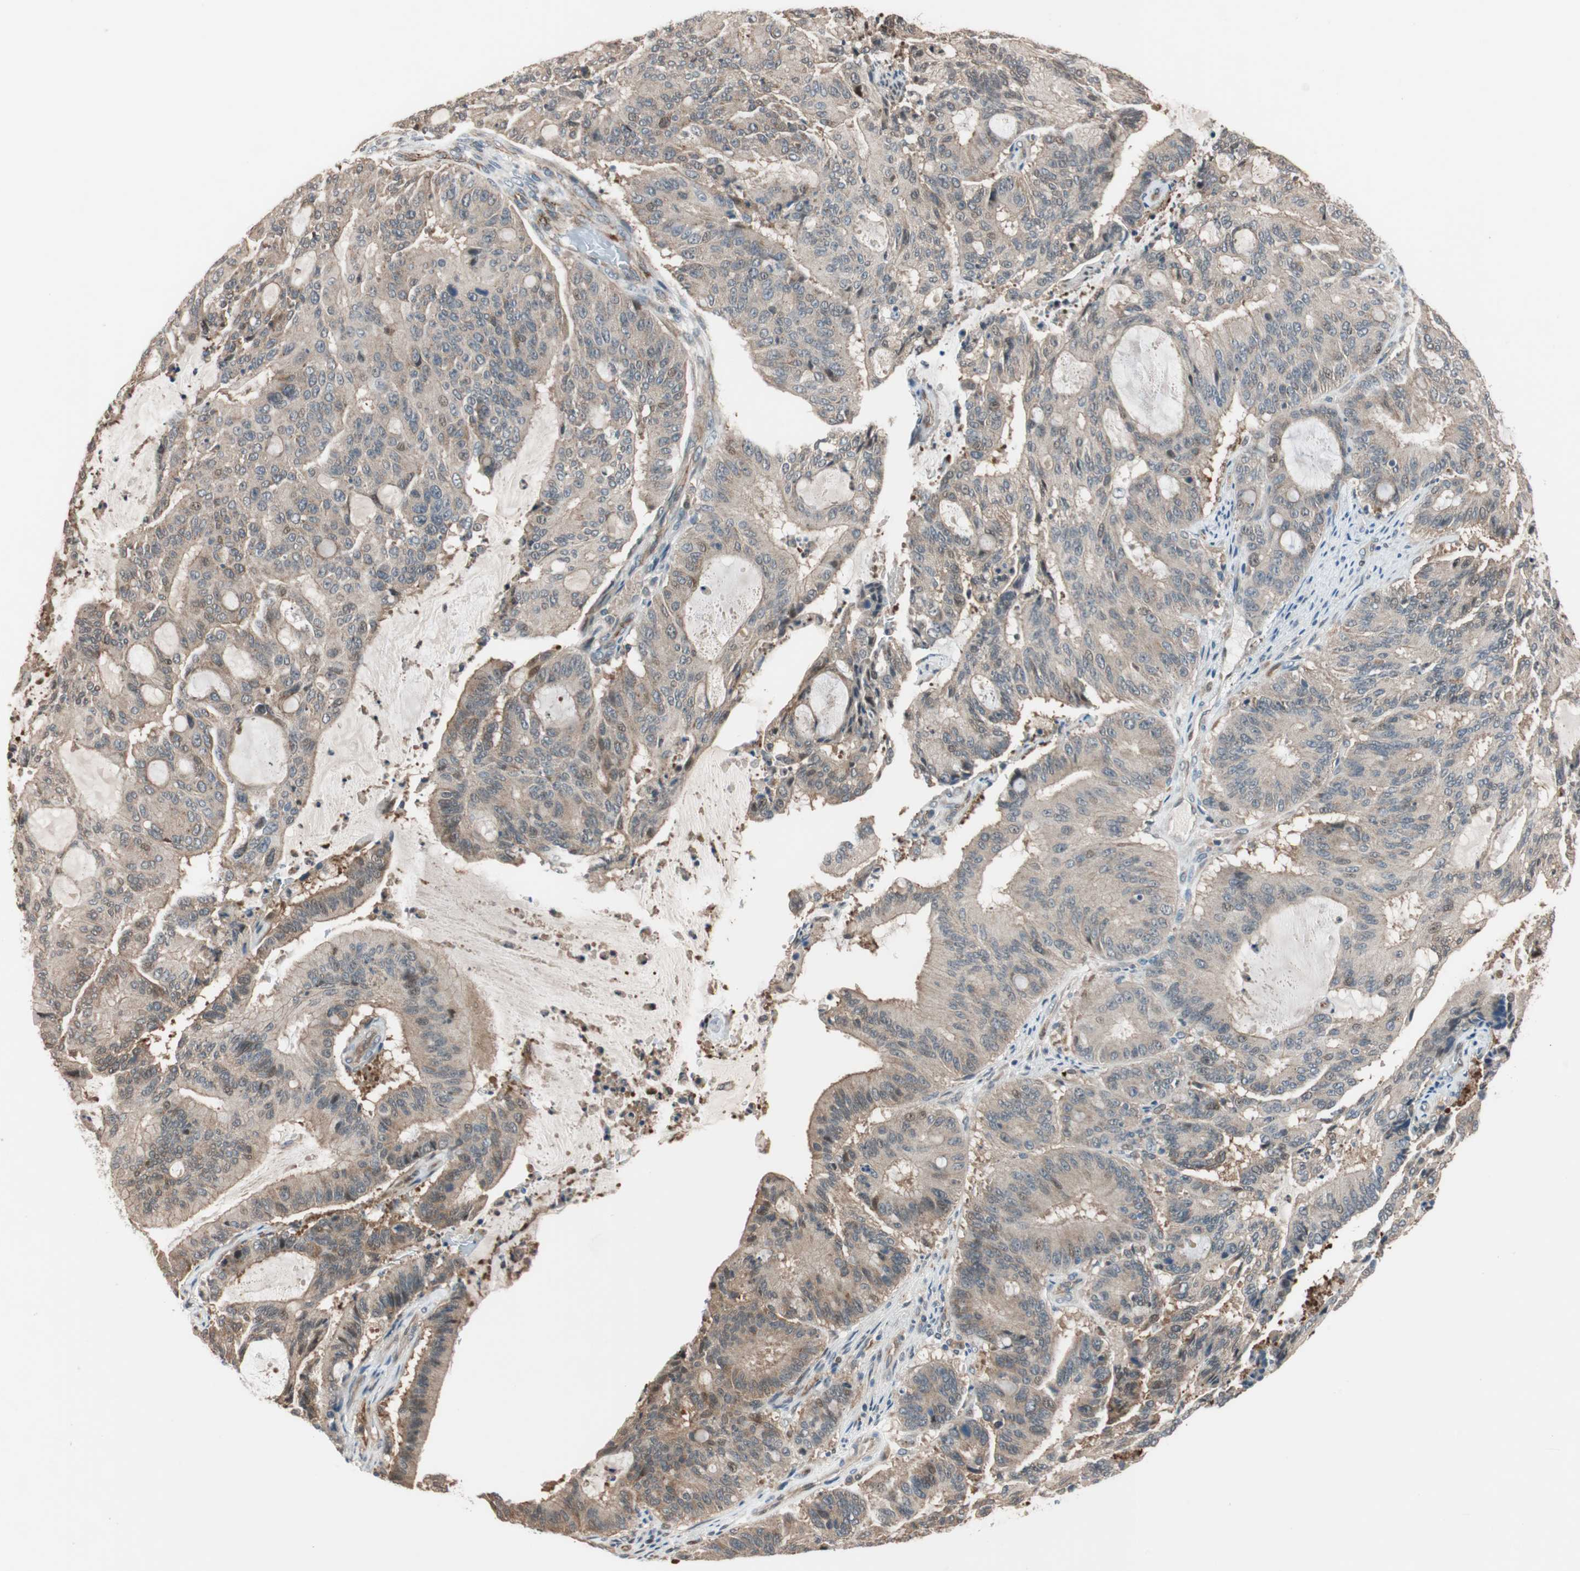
{"staining": {"intensity": "weak", "quantity": "25%-75%", "location": "cytoplasmic/membranous"}, "tissue": "liver cancer", "cell_type": "Tumor cells", "image_type": "cancer", "snomed": [{"axis": "morphology", "description": "Cholangiocarcinoma"}, {"axis": "topography", "description": "Liver"}], "caption": "Human liver cholangiocarcinoma stained with a protein marker shows weak staining in tumor cells.", "gene": "PIK3R3", "patient": {"sex": "female", "age": 73}}